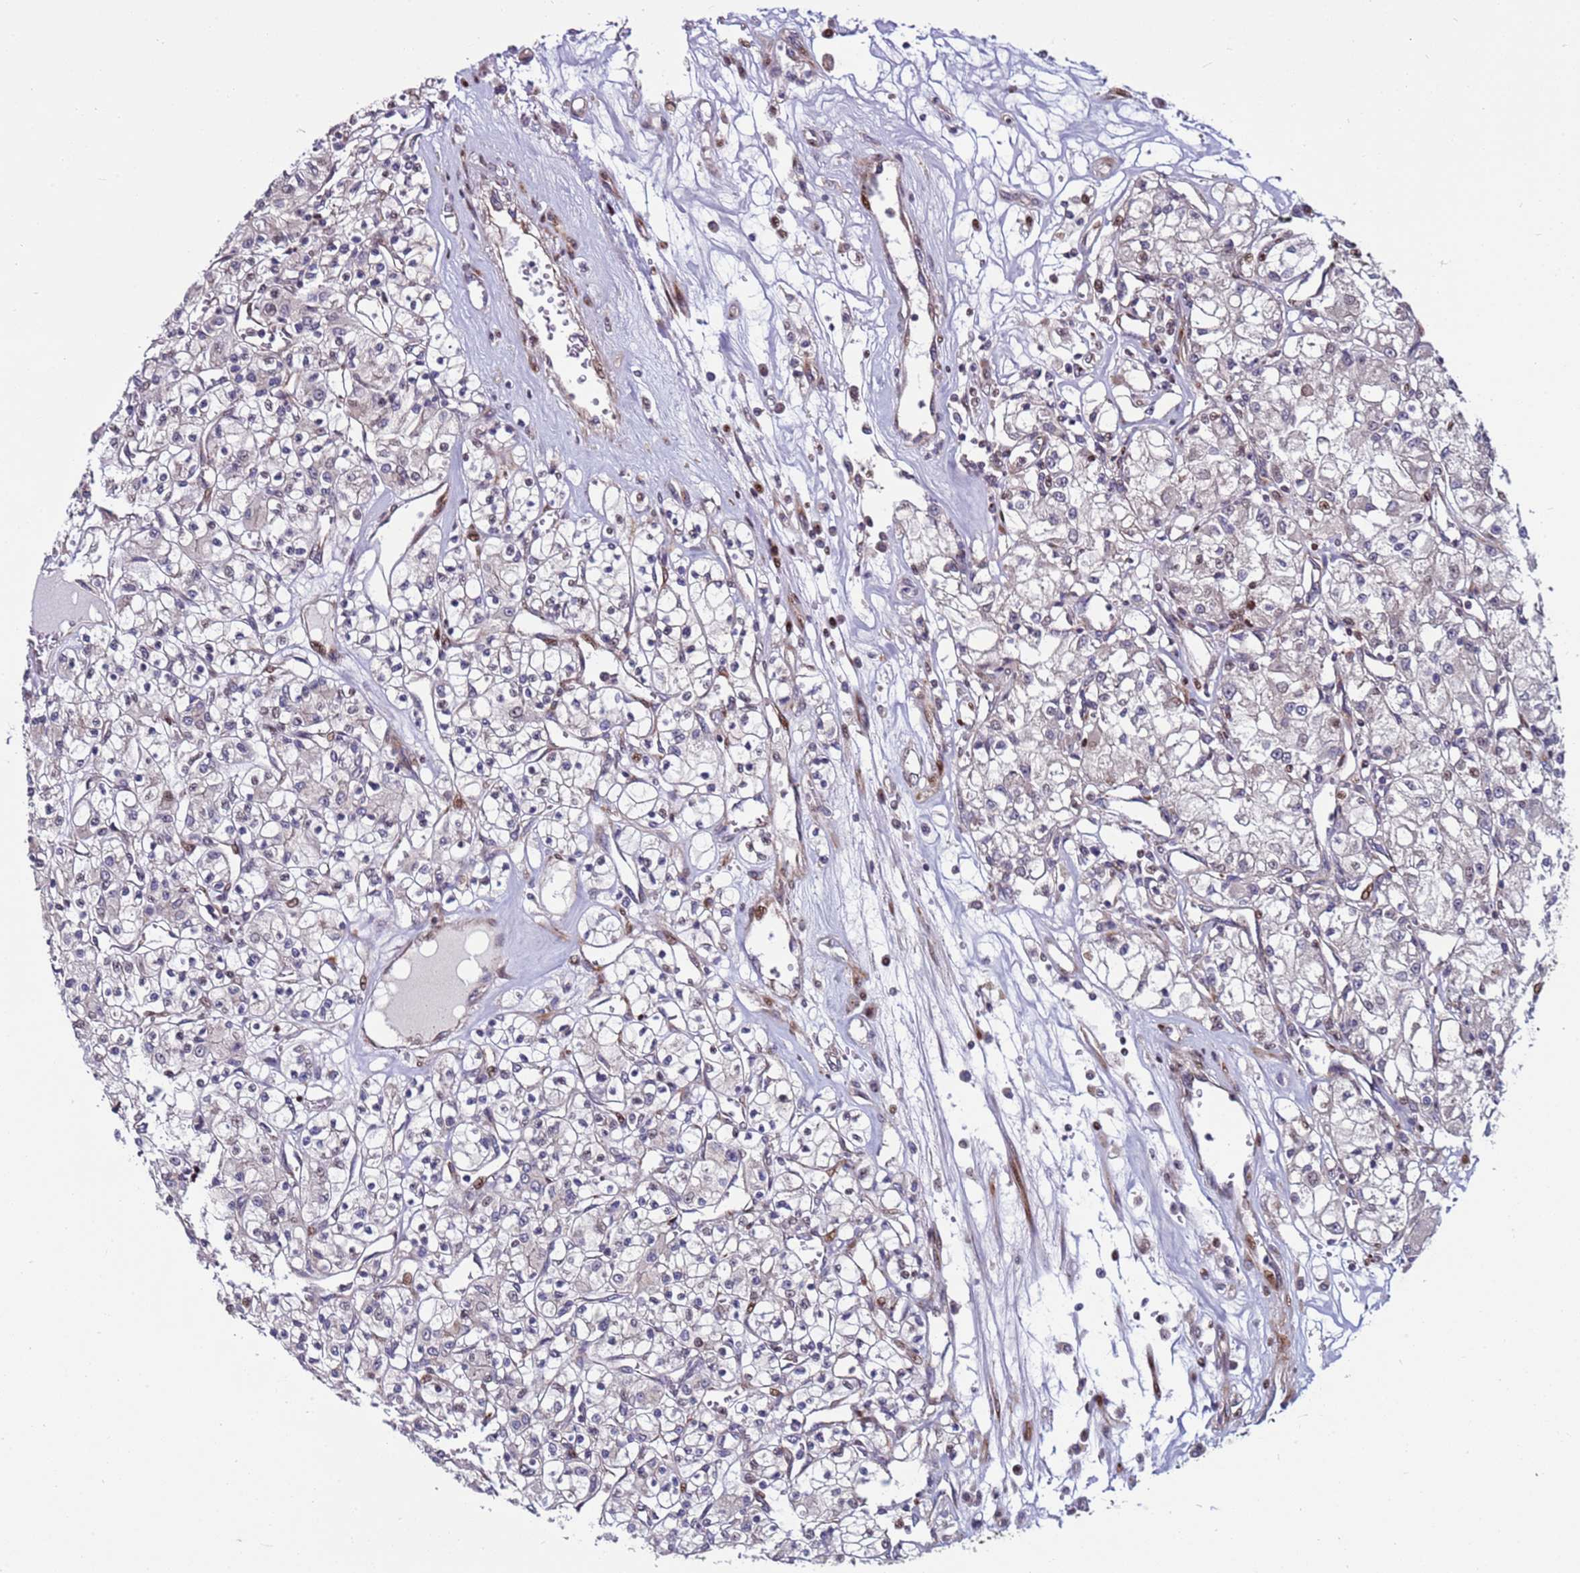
{"staining": {"intensity": "negative", "quantity": "none", "location": "none"}, "tissue": "renal cancer", "cell_type": "Tumor cells", "image_type": "cancer", "snomed": [{"axis": "morphology", "description": "Adenocarcinoma, NOS"}, {"axis": "topography", "description": "Kidney"}], "caption": "The micrograph reveals no staining of tumor cells in renal cancer.", "gene": "WBP11", "patient": {"sex": "female", "age": 59}}